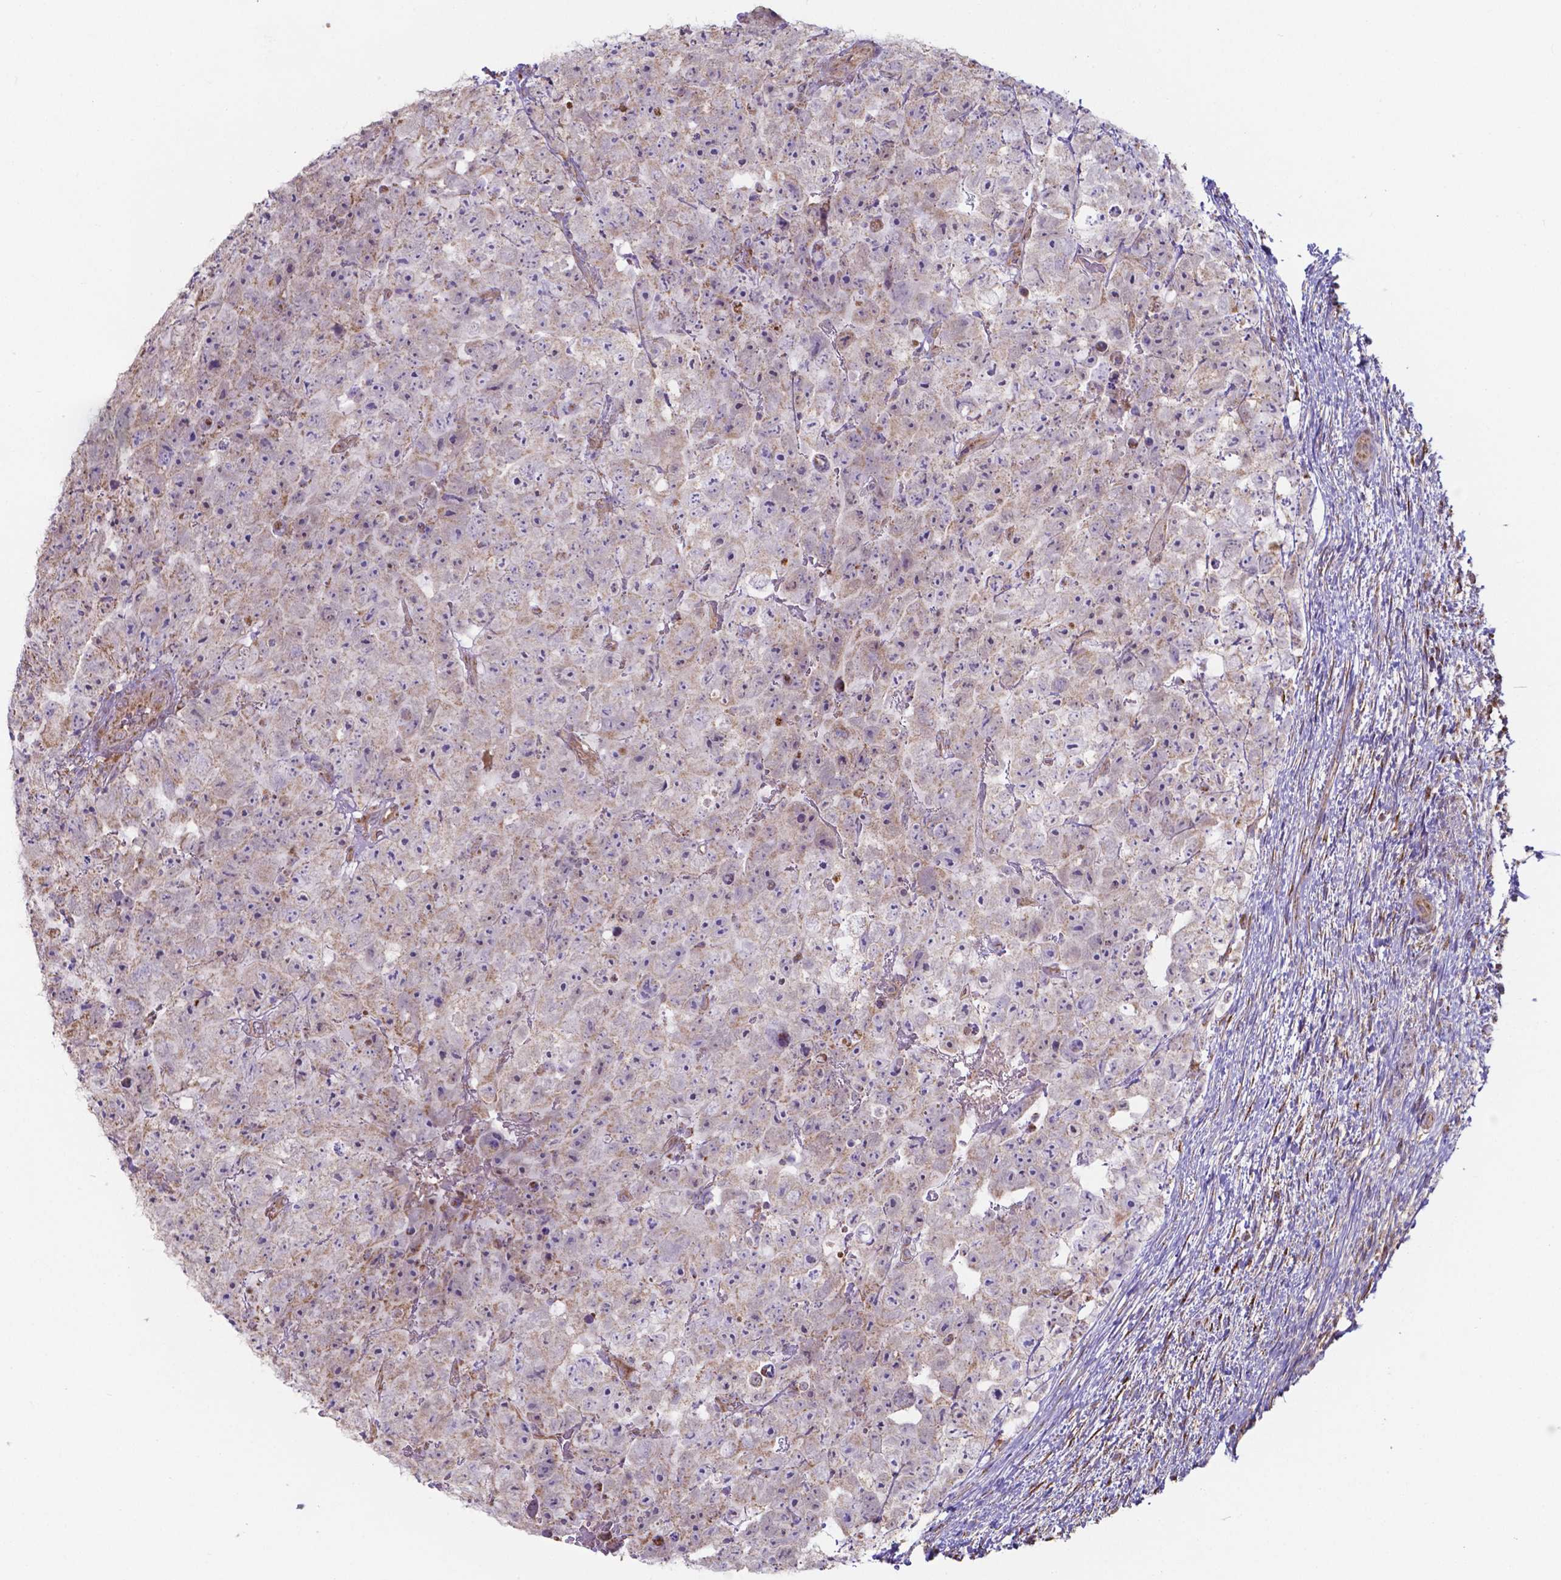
{"staining": {"intensity": "weak", "quantity": "<25%", "location": "cytoplasmic/membranous,nuclear"}, "tissue": "testis cancer", "cell_type": "Tumor cells", "image_type": "cancer", "snomed": [{"axis": "morphology", "description": "Carcinoma, Embryonal, NOS"}, {"axis": "topography", "description": "Testis"}], "caption": "This is an immunohistochemistry (IHC) image of human testis embryonal carcinoma. There is no expression in tumor cells.", "gene": "FAM114A1", "patient": {"sex": "male", "age": 24}}